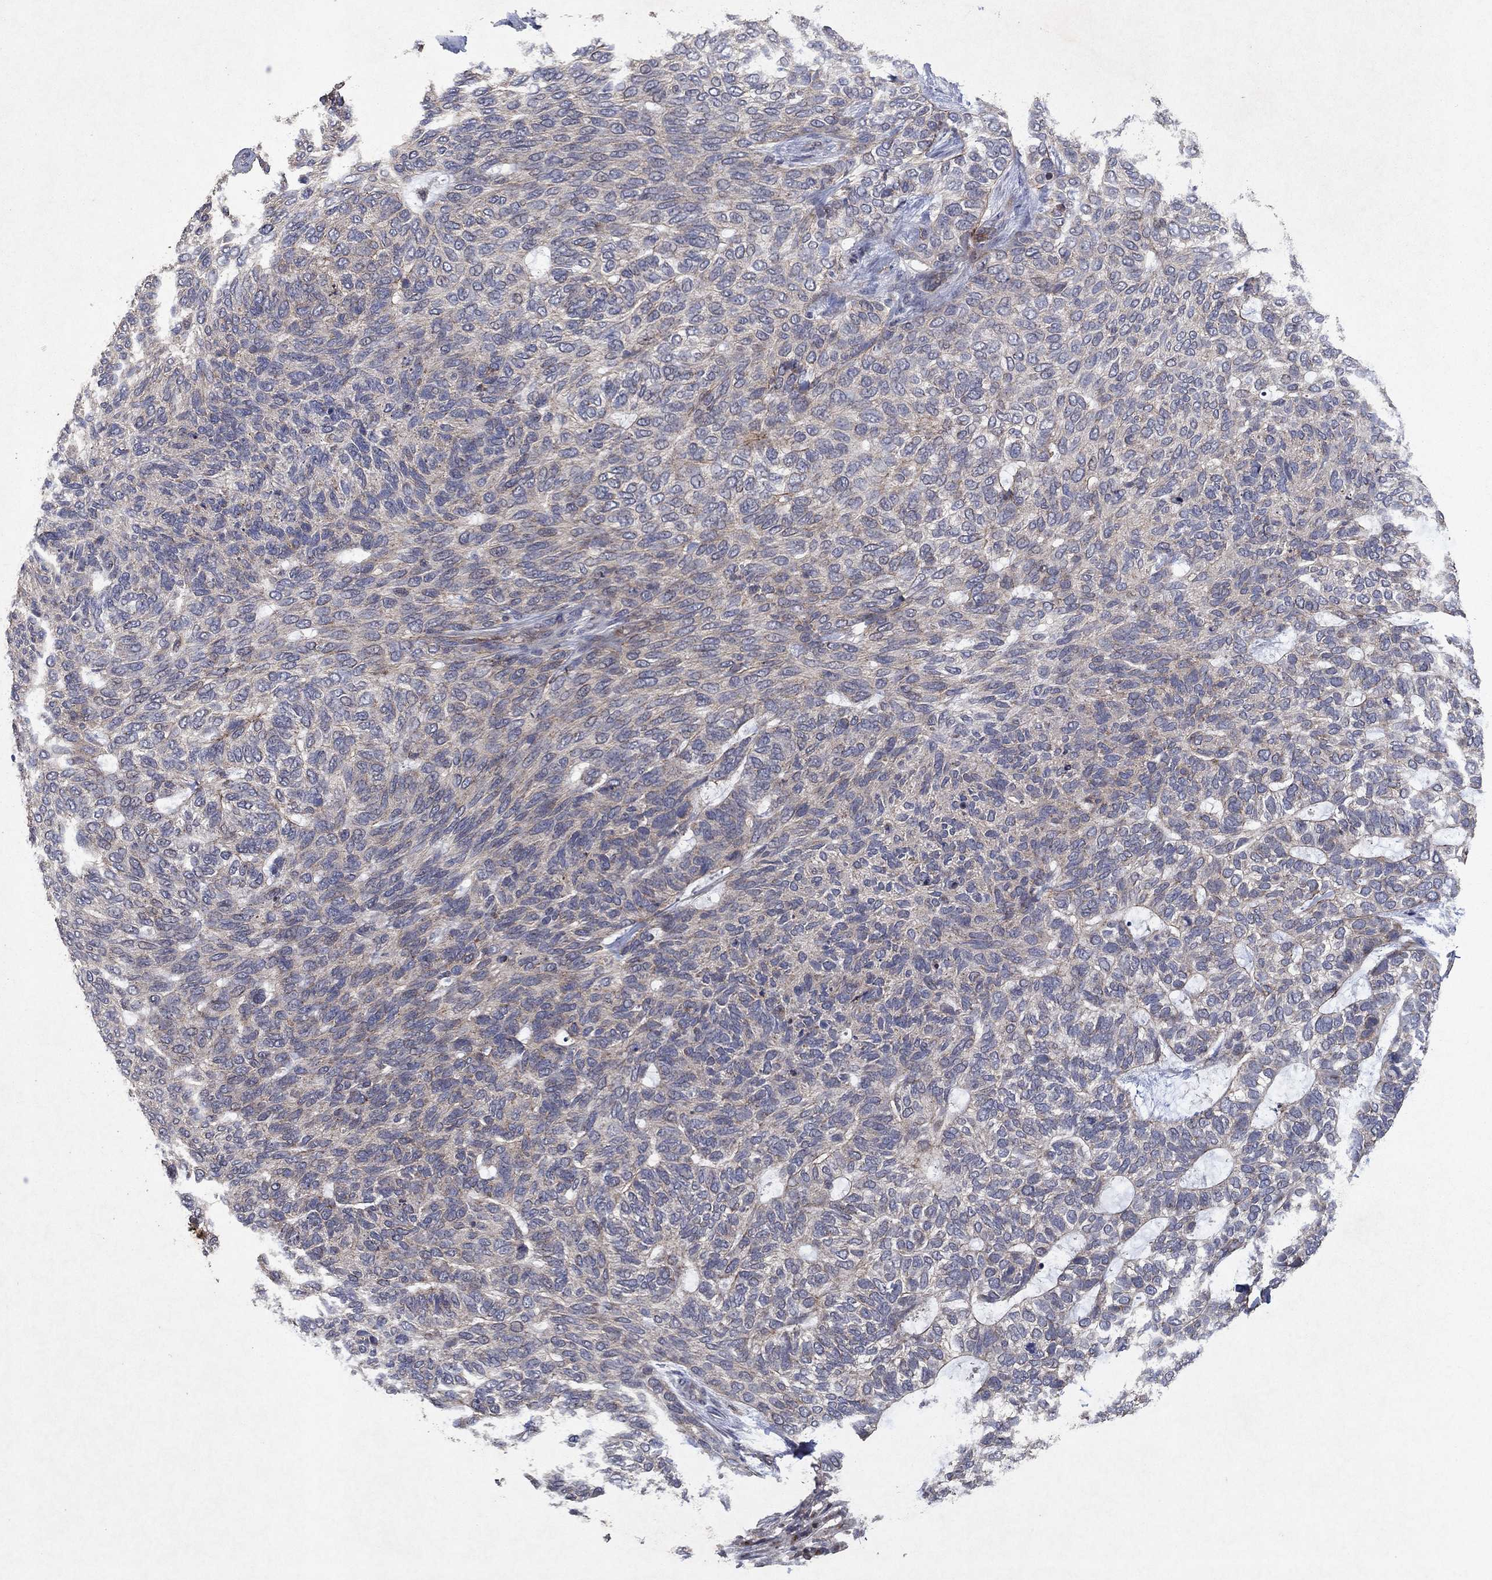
{"staining": {"intensity": "negative", "quantity": "none", "location": "none"}, "tissue": "skin cancer", "cell_type": "Tumor cells", "image_type": "cancer", "snomed": [{"axis": "morphology", "description": "Basal cell carcinoma"}, {"axis": "topography", "description": "Skin"}], "caption": "This micrograph is of basal cell carcinoma (skin) stained with IHC to label a protein in brown with the nuclei are counter-stained blue. There is no positivity in tumor cells.", "gene": "FRG1", "patient": {"sex": "female", "age": 65}}